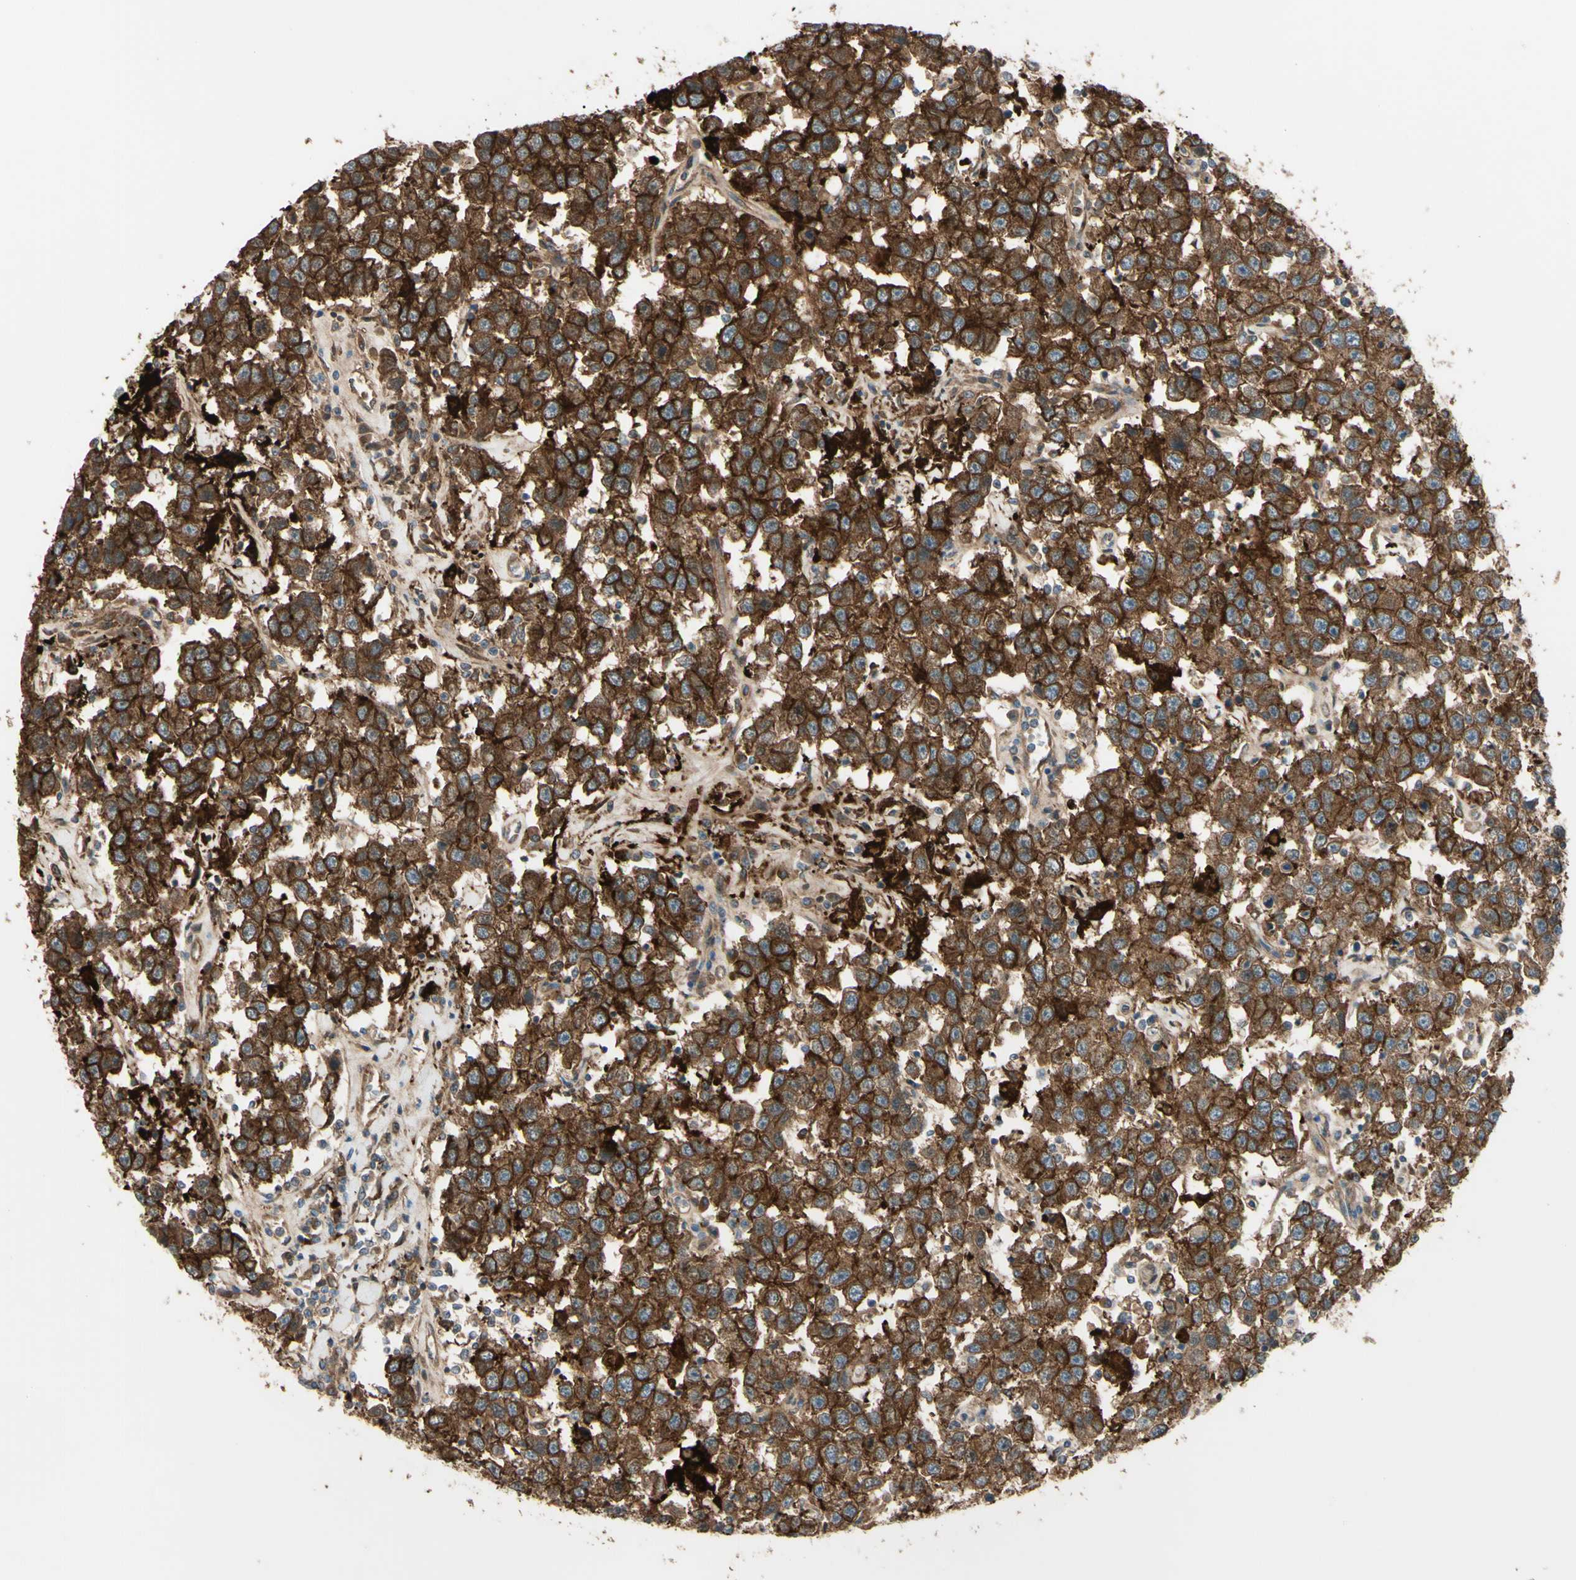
{"staining": {"intensity": "strong", "quantity": ">75%", "location": "cytoplasmic/membranous"}, "tissue": "testis cancer", "cell_type": "Tumor cells", "image_type": "cancer", "snomed": [{"axis": "morphology", "description": "Seminoma, NOS"}, {"axis": "topography", "description": "Testis"}], "caption": "Testis cancer (seminoma) stained with DAB IHC demonstrates high levels of strong cytoplasmic/membranous expression in approximately >75% of tumor cells.", "gene": "PTPN12", "patient": {"sex": "male", "age": 41}}